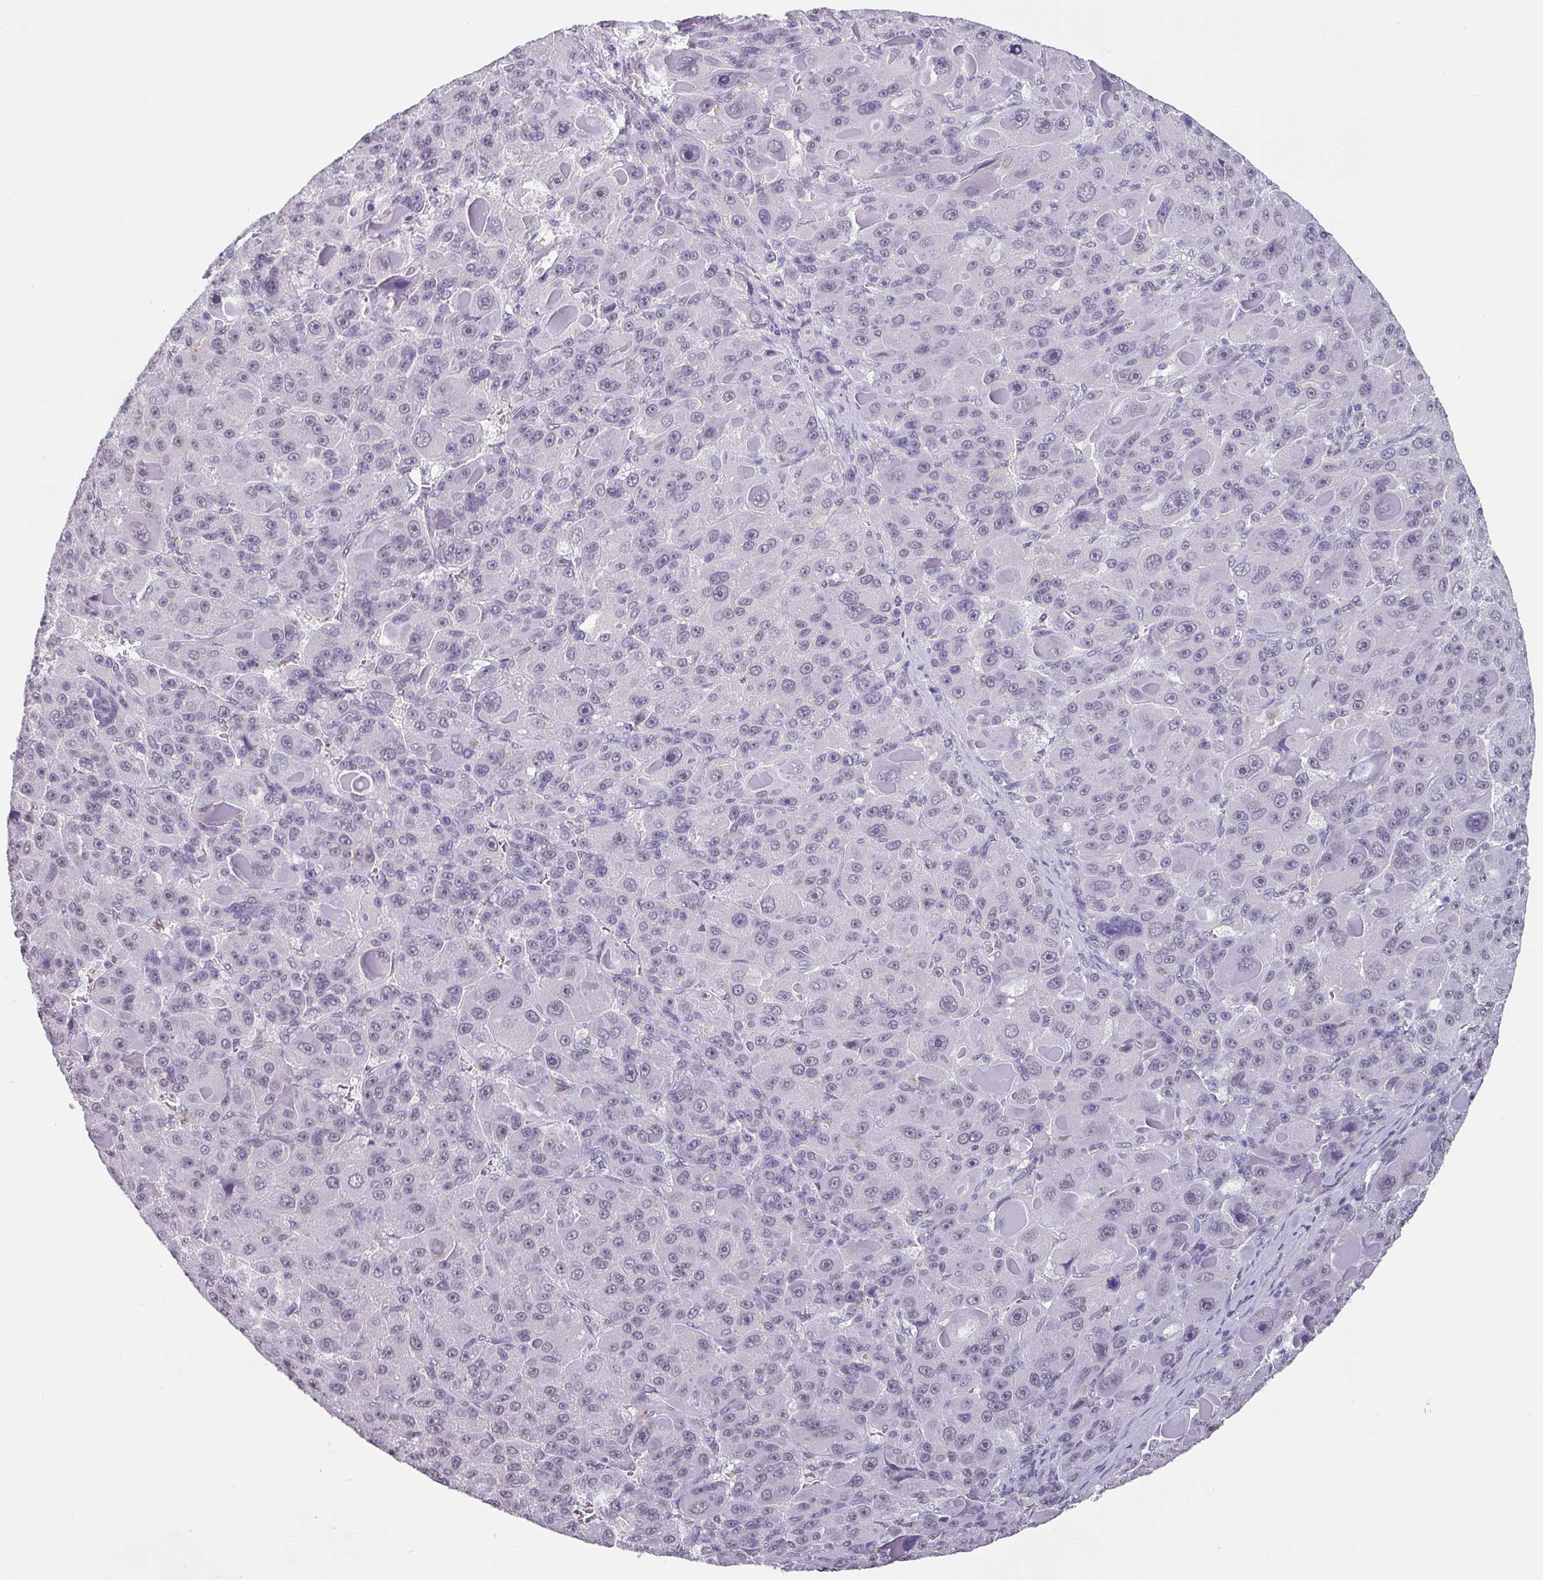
{"staining": {"intensity": "weak", "quantity": "<25%", "location": "nuclear"}, "tissue": "liver cancer", "cell_type": "Tumor cells", "image_type": "cancer", "snomed": [{"axis": "morphology", "description": "Carcinoma, Hepatocellular, NOS"}, {"axis": "topography", "description": "Liver"}], "caption": "This is an immunohistochemistry photomicrograph of human liver hepatocellular carcinoma. There is no expression in tumor cells.", "gene": "C1QB", "patient": {"sex": "male", "age": 76}}